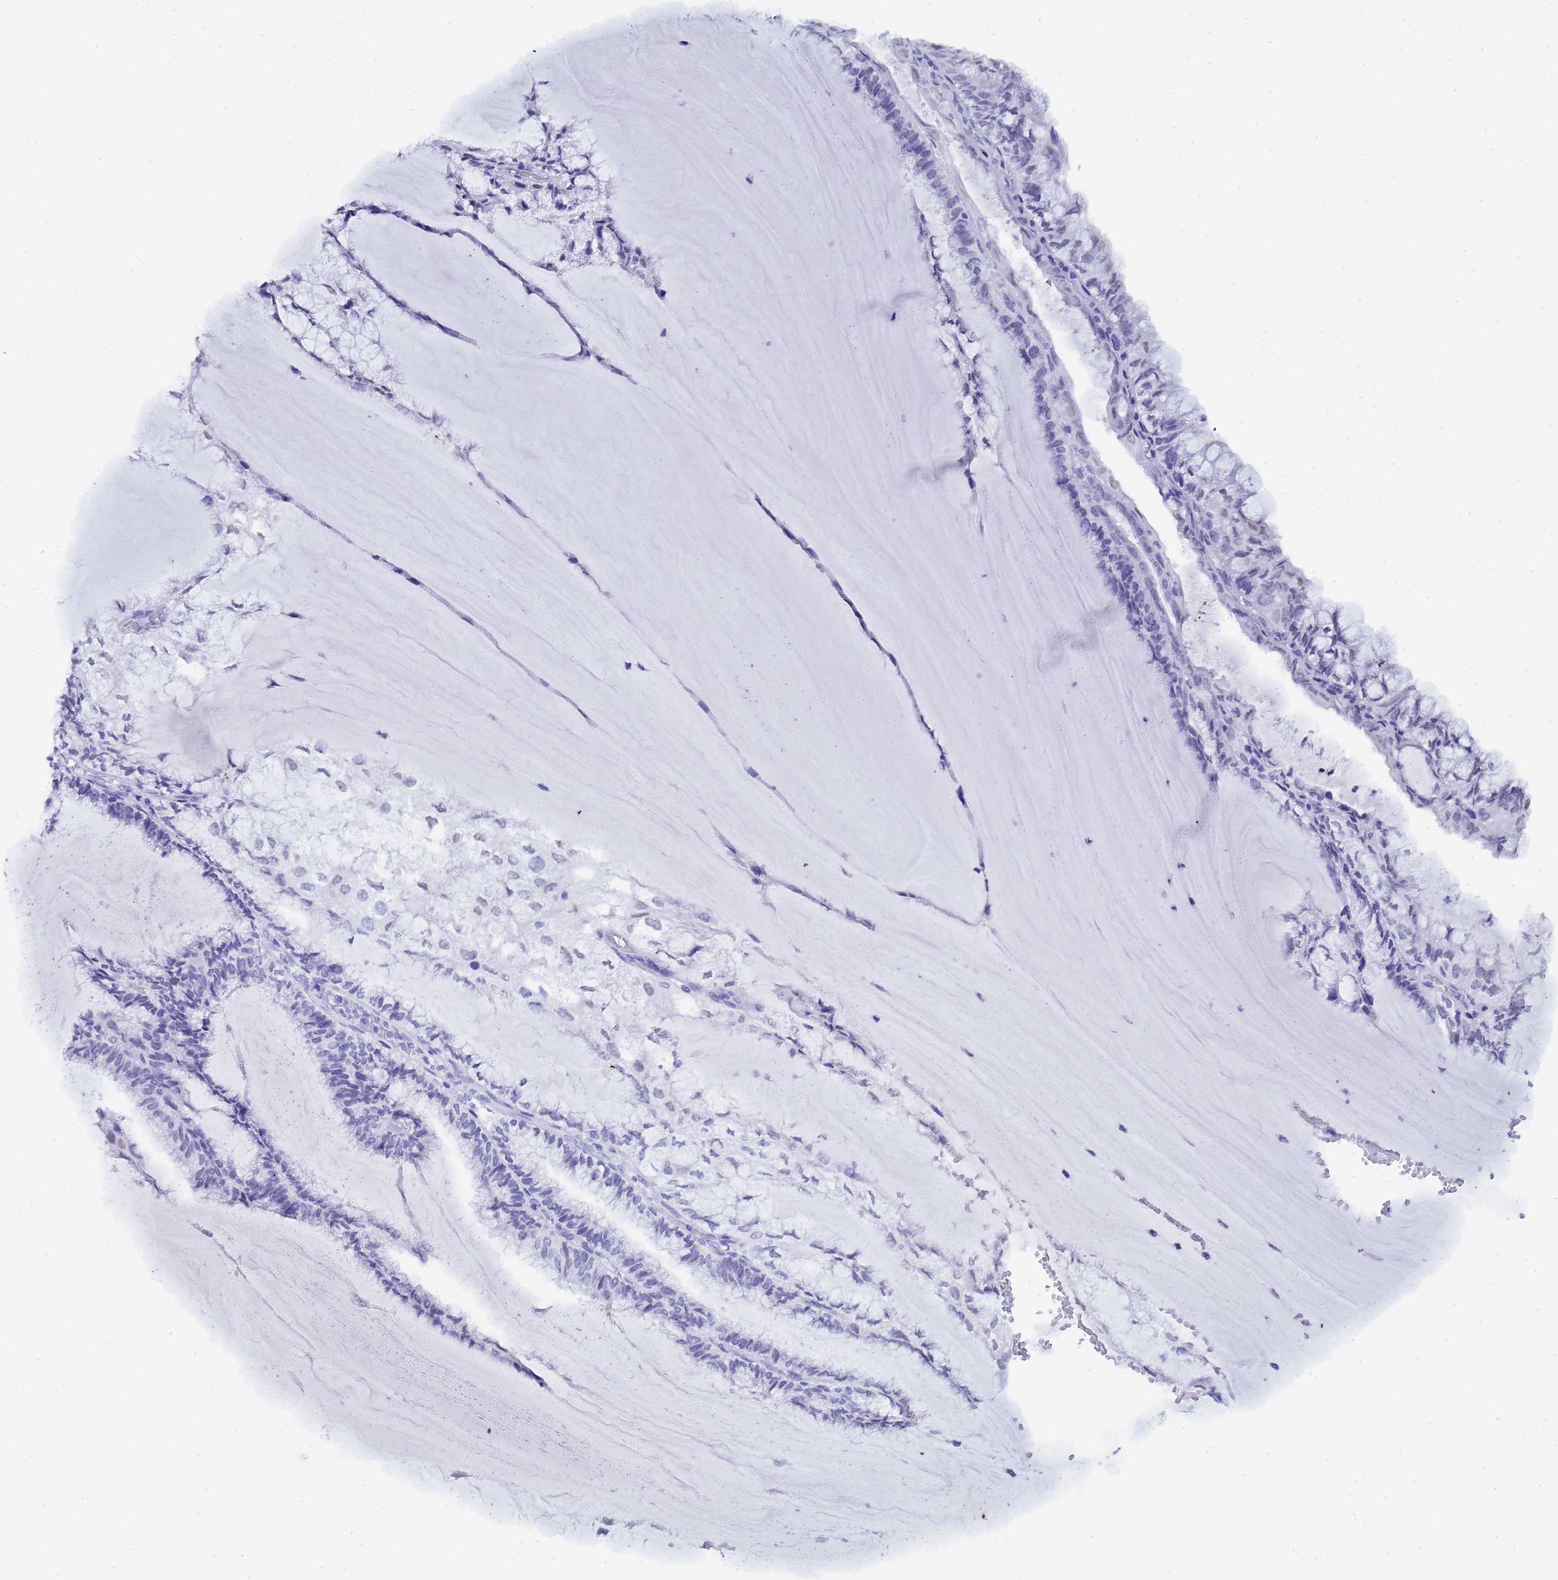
{"staining": {"intensity": "negative", "quantity": "none", "location": "none"}, "tissue": "endometrial cancer", "cell_type": "Tumor cells", "image_type": "cancer", "snomed": [{"axis": "morphology", "description": "Adenocarcinoma, NOS"}, {"axis": "topography", "description": "Endometrium"}], "caption": "Immunohistochemistry (IHC) of endometrial cancer shows no expression in tumor cells.", "gene": "CTRC", "patient": {"sex": "female", "age": 81}}